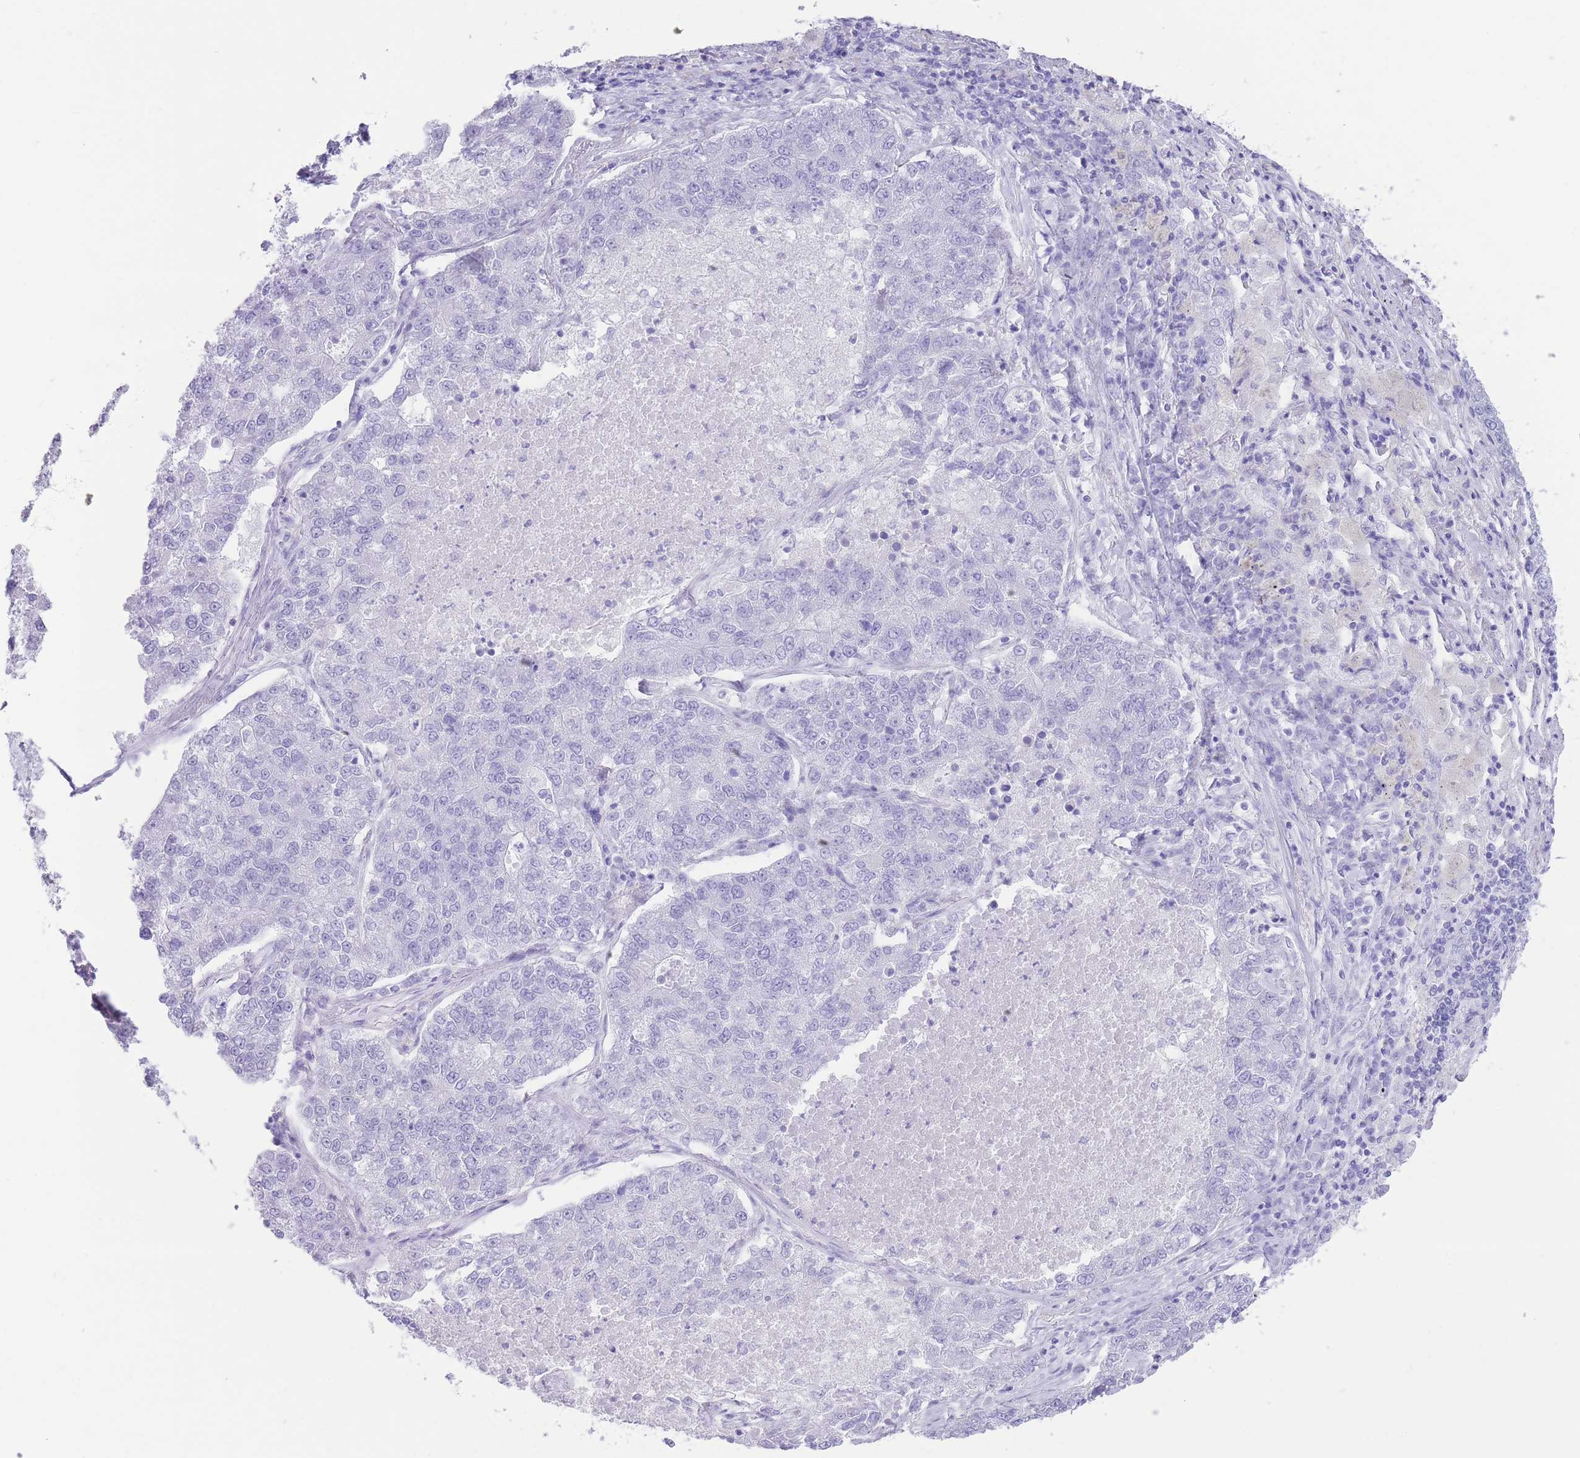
{"staining": {"intensity": "negative", "quantity": "none", "location": "none"}, "tissue": "lung cancer", "cell_type": "Tumor cells", "image_type": "cancer", "snomed": [{"axis": "morphology", "description": "Adenocarcinoma, NOS"}, {"axis": "topography", "description": "Lung"}], "caption": "An IHC photomicrograph of lung cancer is shown. There is no staining in tumor cells of lung cancer.", "gene": "ELOA2", "patient": {"sex": "male", "age": 49}}